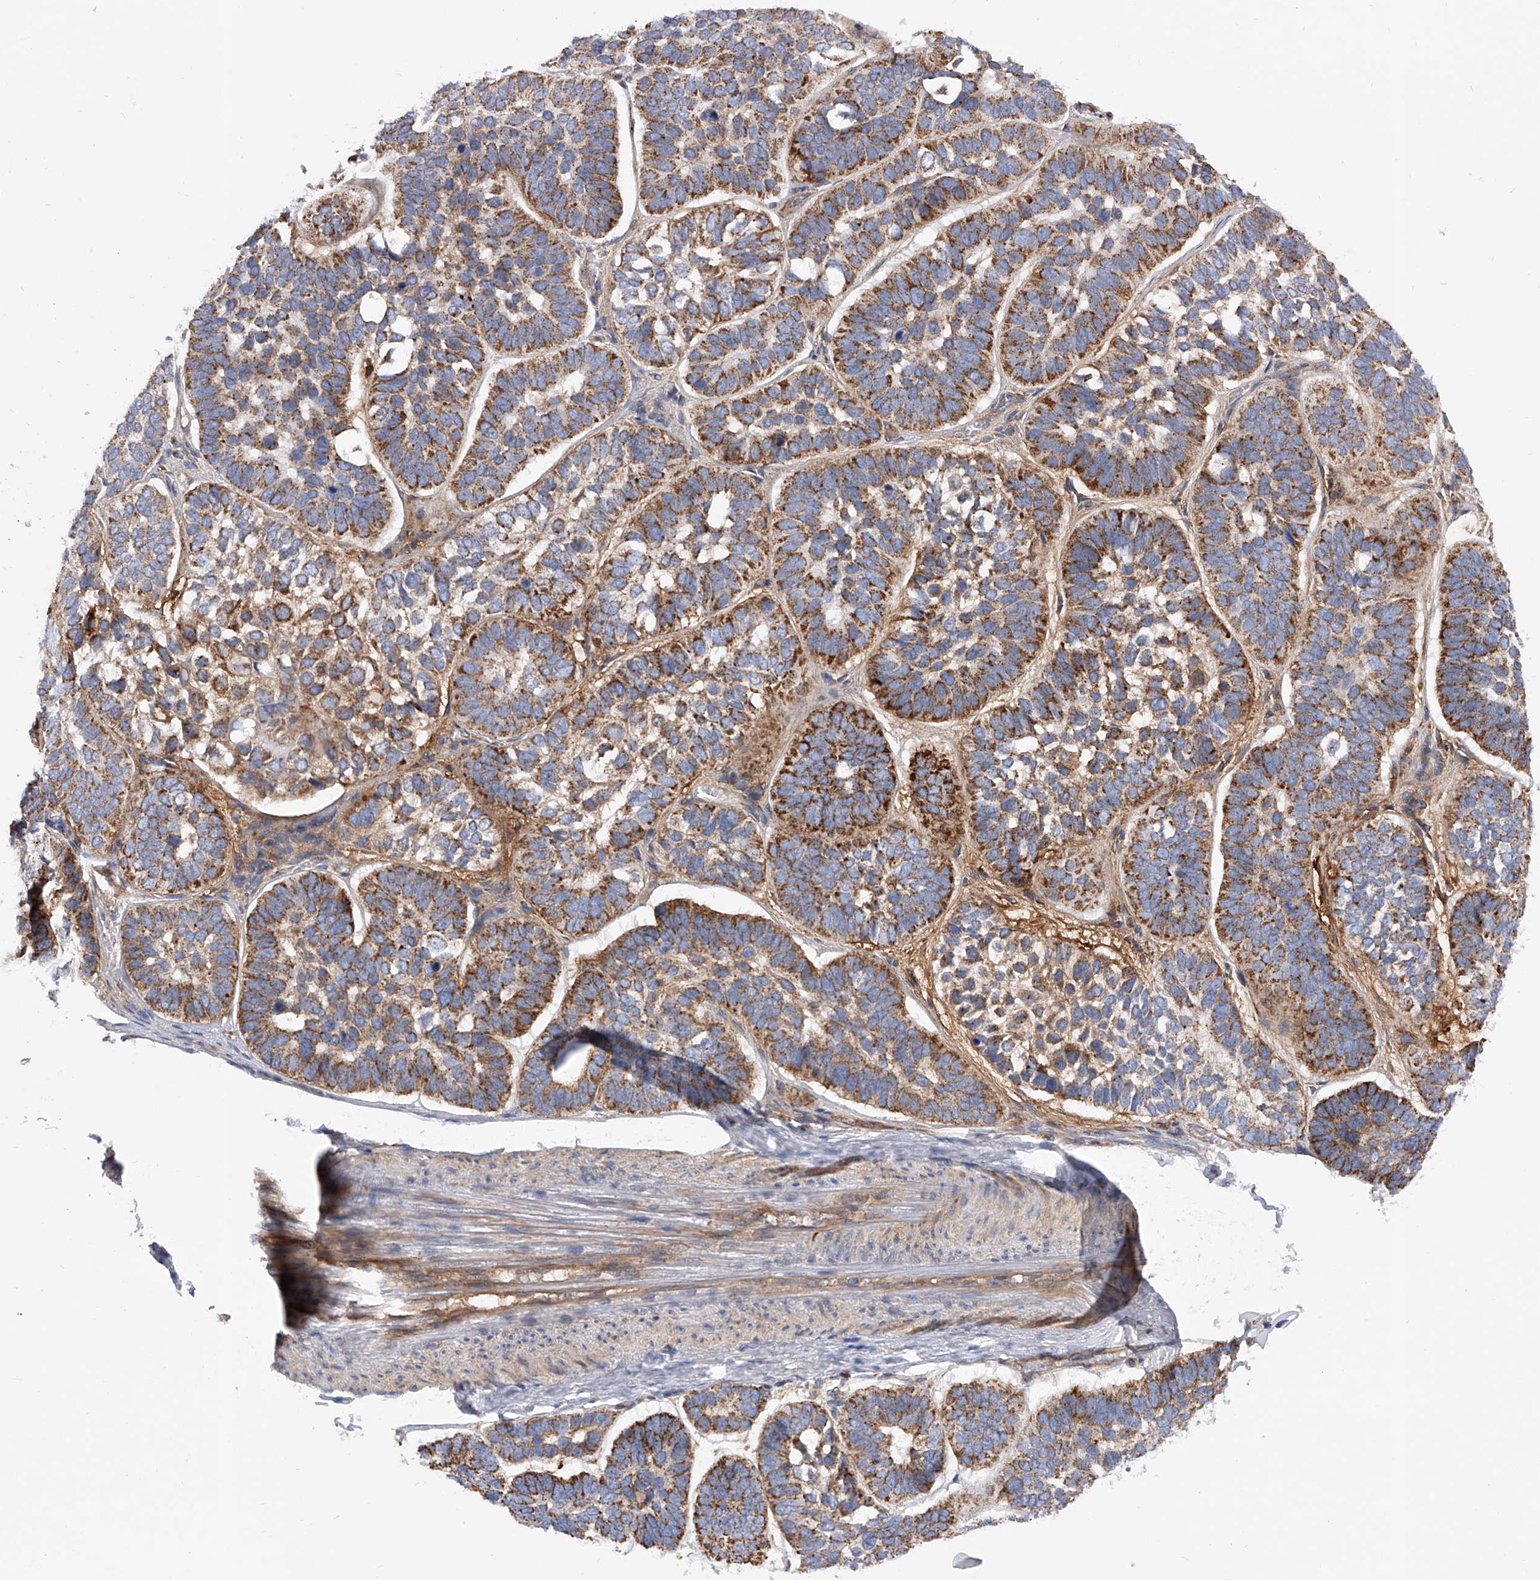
{"staining": {"intensity": "strong", "quantity": ">75%", "location": "cytoplasmic/membranous"}, "tissue": "skin cancer", "cell_type": "Tumor cells", "image_type": "cancer", "snomed": [{"axis": "morphology", "description": "Basal cell carcinoma"}, {"axis": "topography", "description": "Skin"}], "caption": "Tumor cells exhibit high levels of strong cytoplasmic/membranous positivity in about >75% of cells in human skin cancer (basal cell carcinoma). The staining is performed using DAB (3,3'-diaminobenzidine) brown chromogen to label protein expression. The nuclei are counter-stained blue using hematoxylin.", "gene": "PDSS2", "patient": {"sex": "male", "age": 62}}